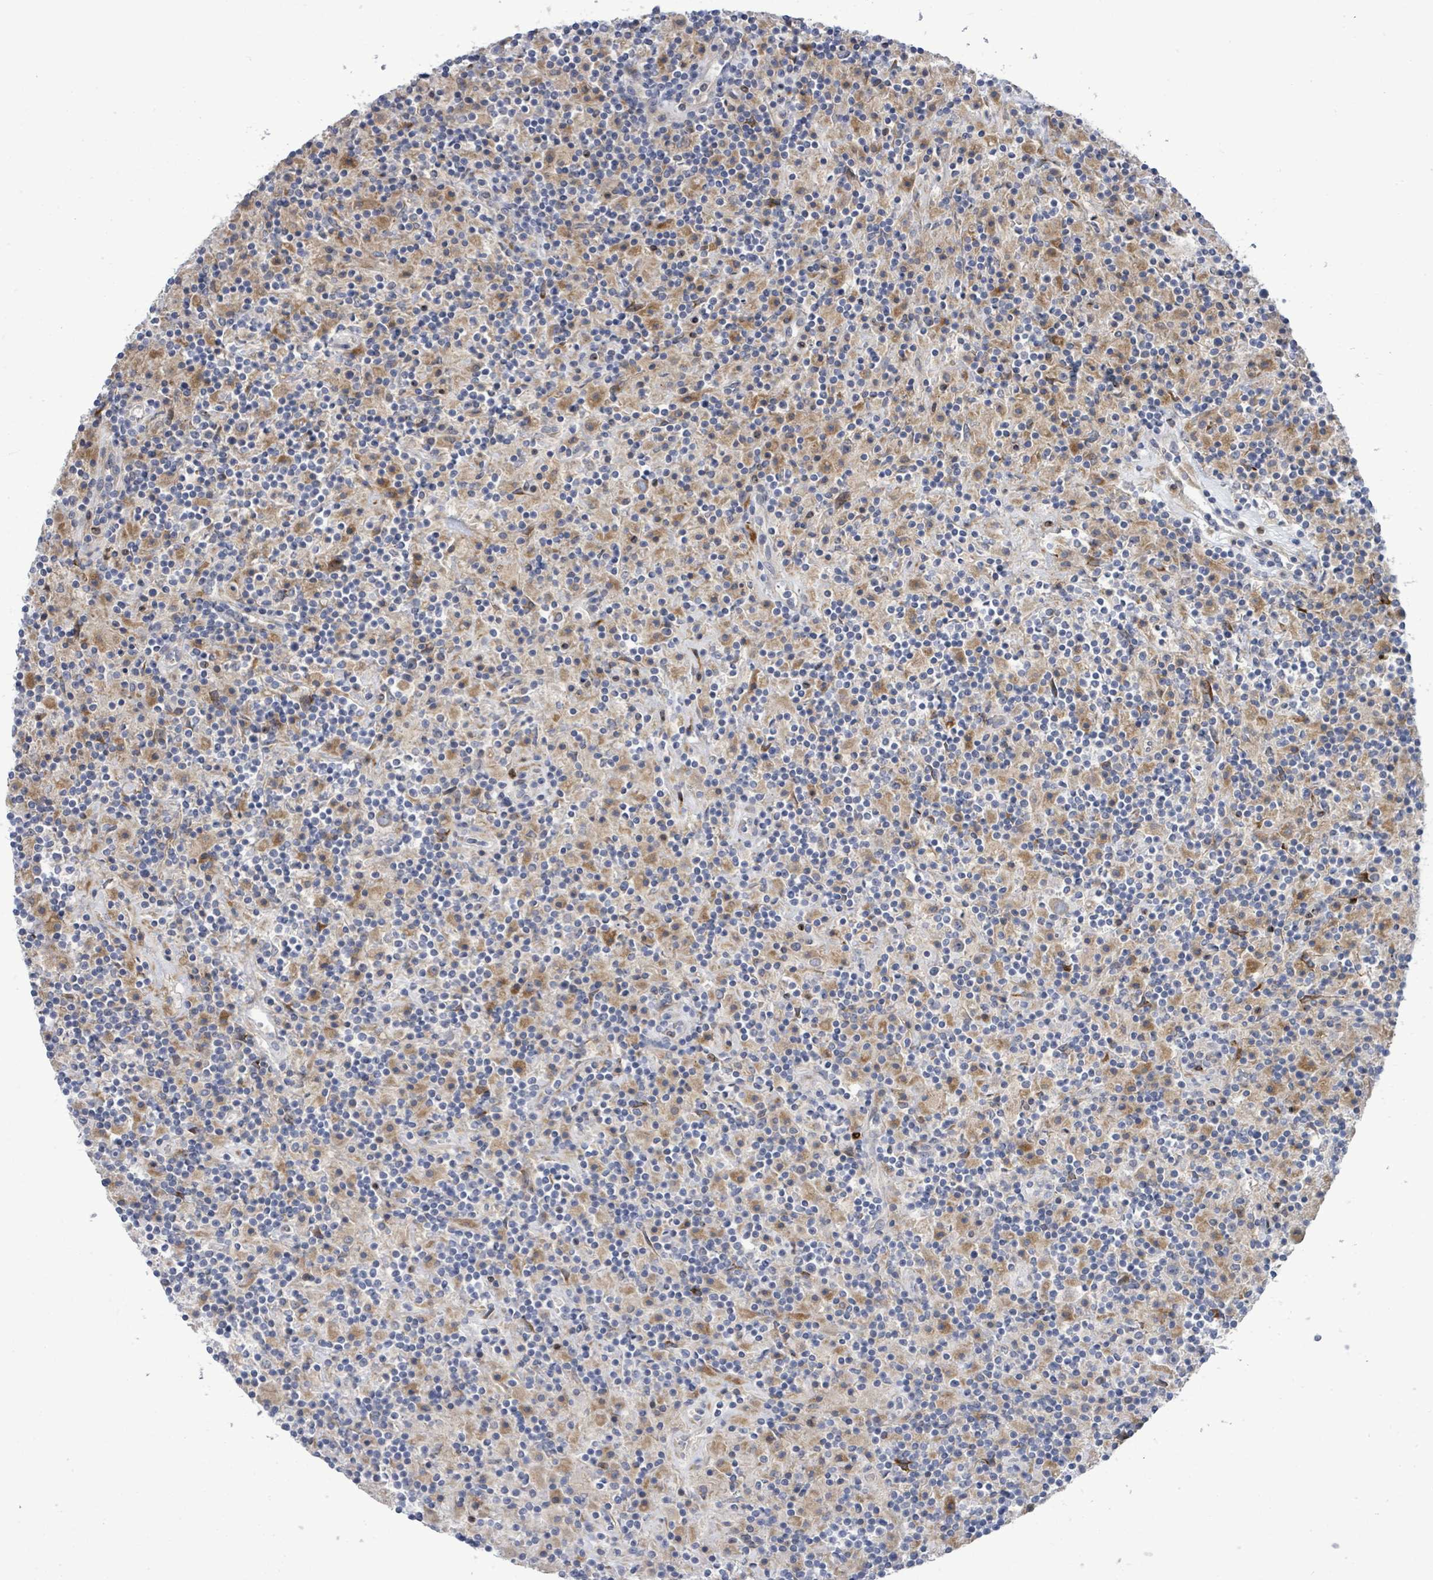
{"staining": {"intensity": "weak", "quantity": ">75%", "location": "cytoplasmic/membranous"}, "tissue": "lymphoma", "cell_type": "Tumor cells", "image_type": "cancer", "snomed": [{"axis": "morphology", "description": "Hodgkin's disease, NOS"}, {"axis": "topography", "description": "Lymph node"}], "caption": "Immunohistochemistry (IHC) (DAB (3,3'-diaminobenzidine)) staining of human Hodgkin's disease demonstrates weak cytoplasmic/membranous protein expression in approximately >75% of tumor cells.", "gene": "SAR1A", "patient": {"sex": "male", "age": 70}}